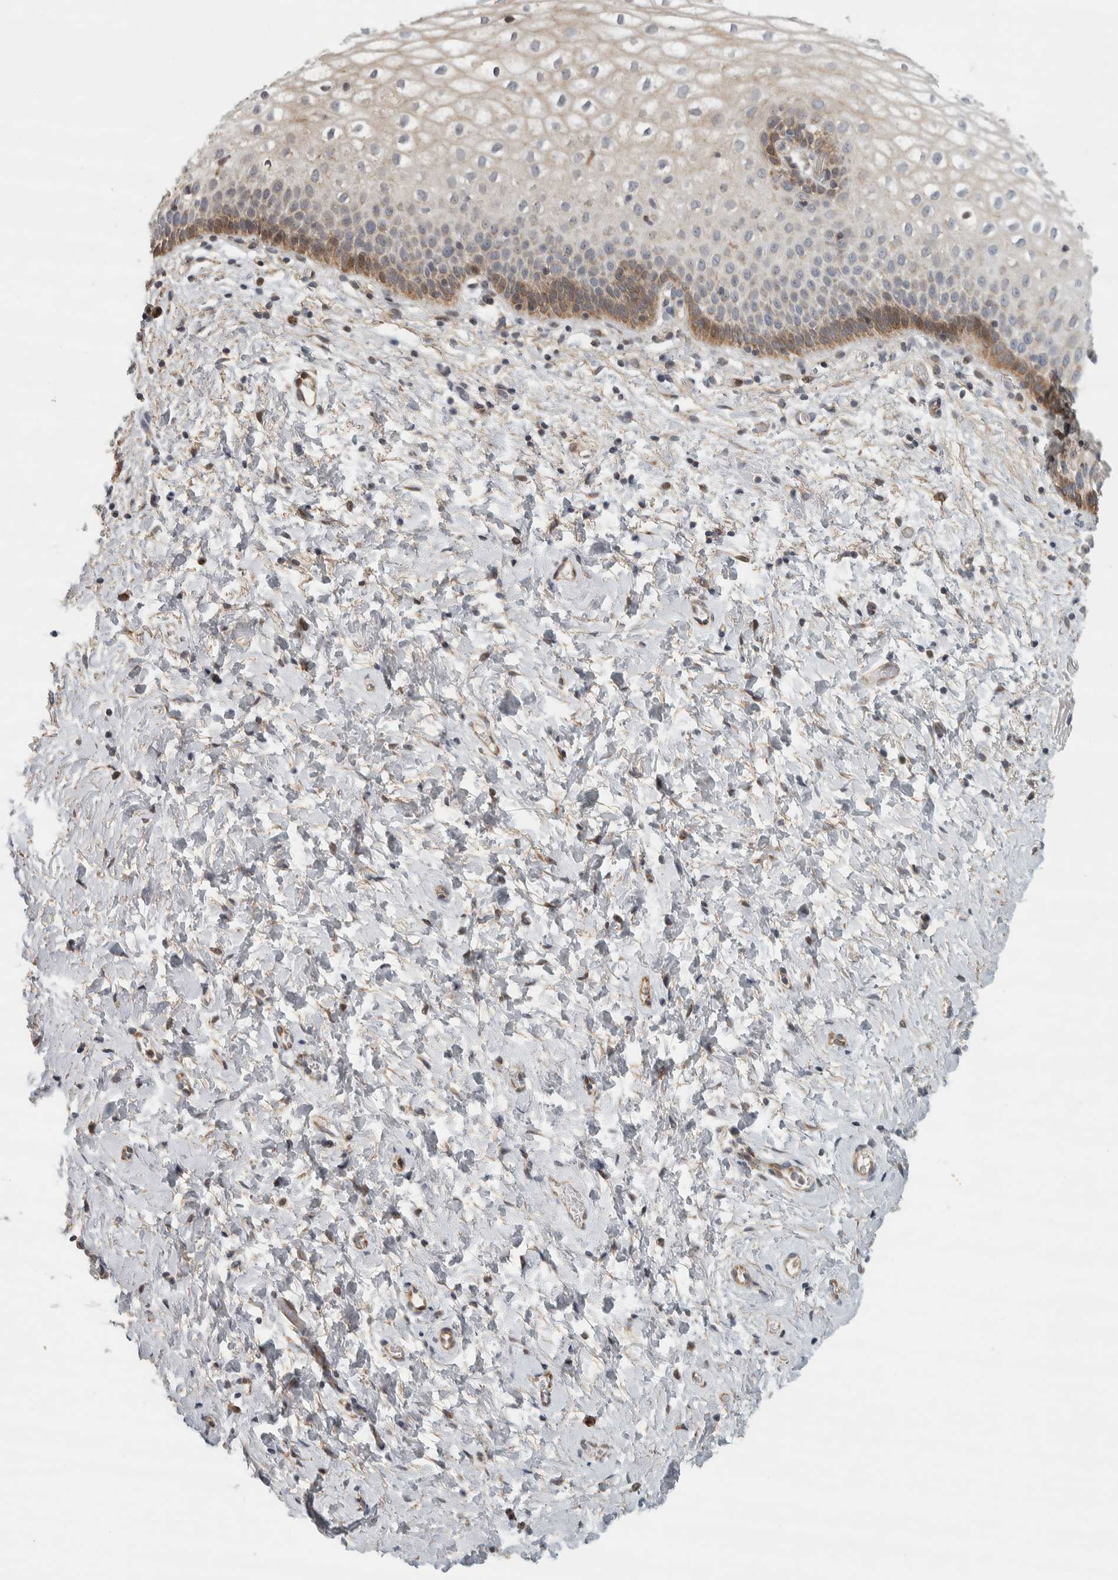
{"staining": {"intensity": "moderate", "quantity": "<25%", "location": "cytoplasmic/membranous"}, "tissue": "cervix", "cell_type": "Squamous epithelial cells", "image_type": "normal", "snomed": [{"axis": "morphology", "description": "Normal tissue, NOS"}, {"axis": "topography", "description": "Cervix"}], "caption": "The immunohistochemical stain shows moderate cytoplasmic/membranous staining in squamous epithelial cells of unremarkable cervix. (Stains: DAB (3,3'-diaminobenzidine) in brown, nuclei in blue, Microscopy: brightfield microscopy at high magnification).", "gene": "AFP", "patient": {"sex": "female", "age": 72}}